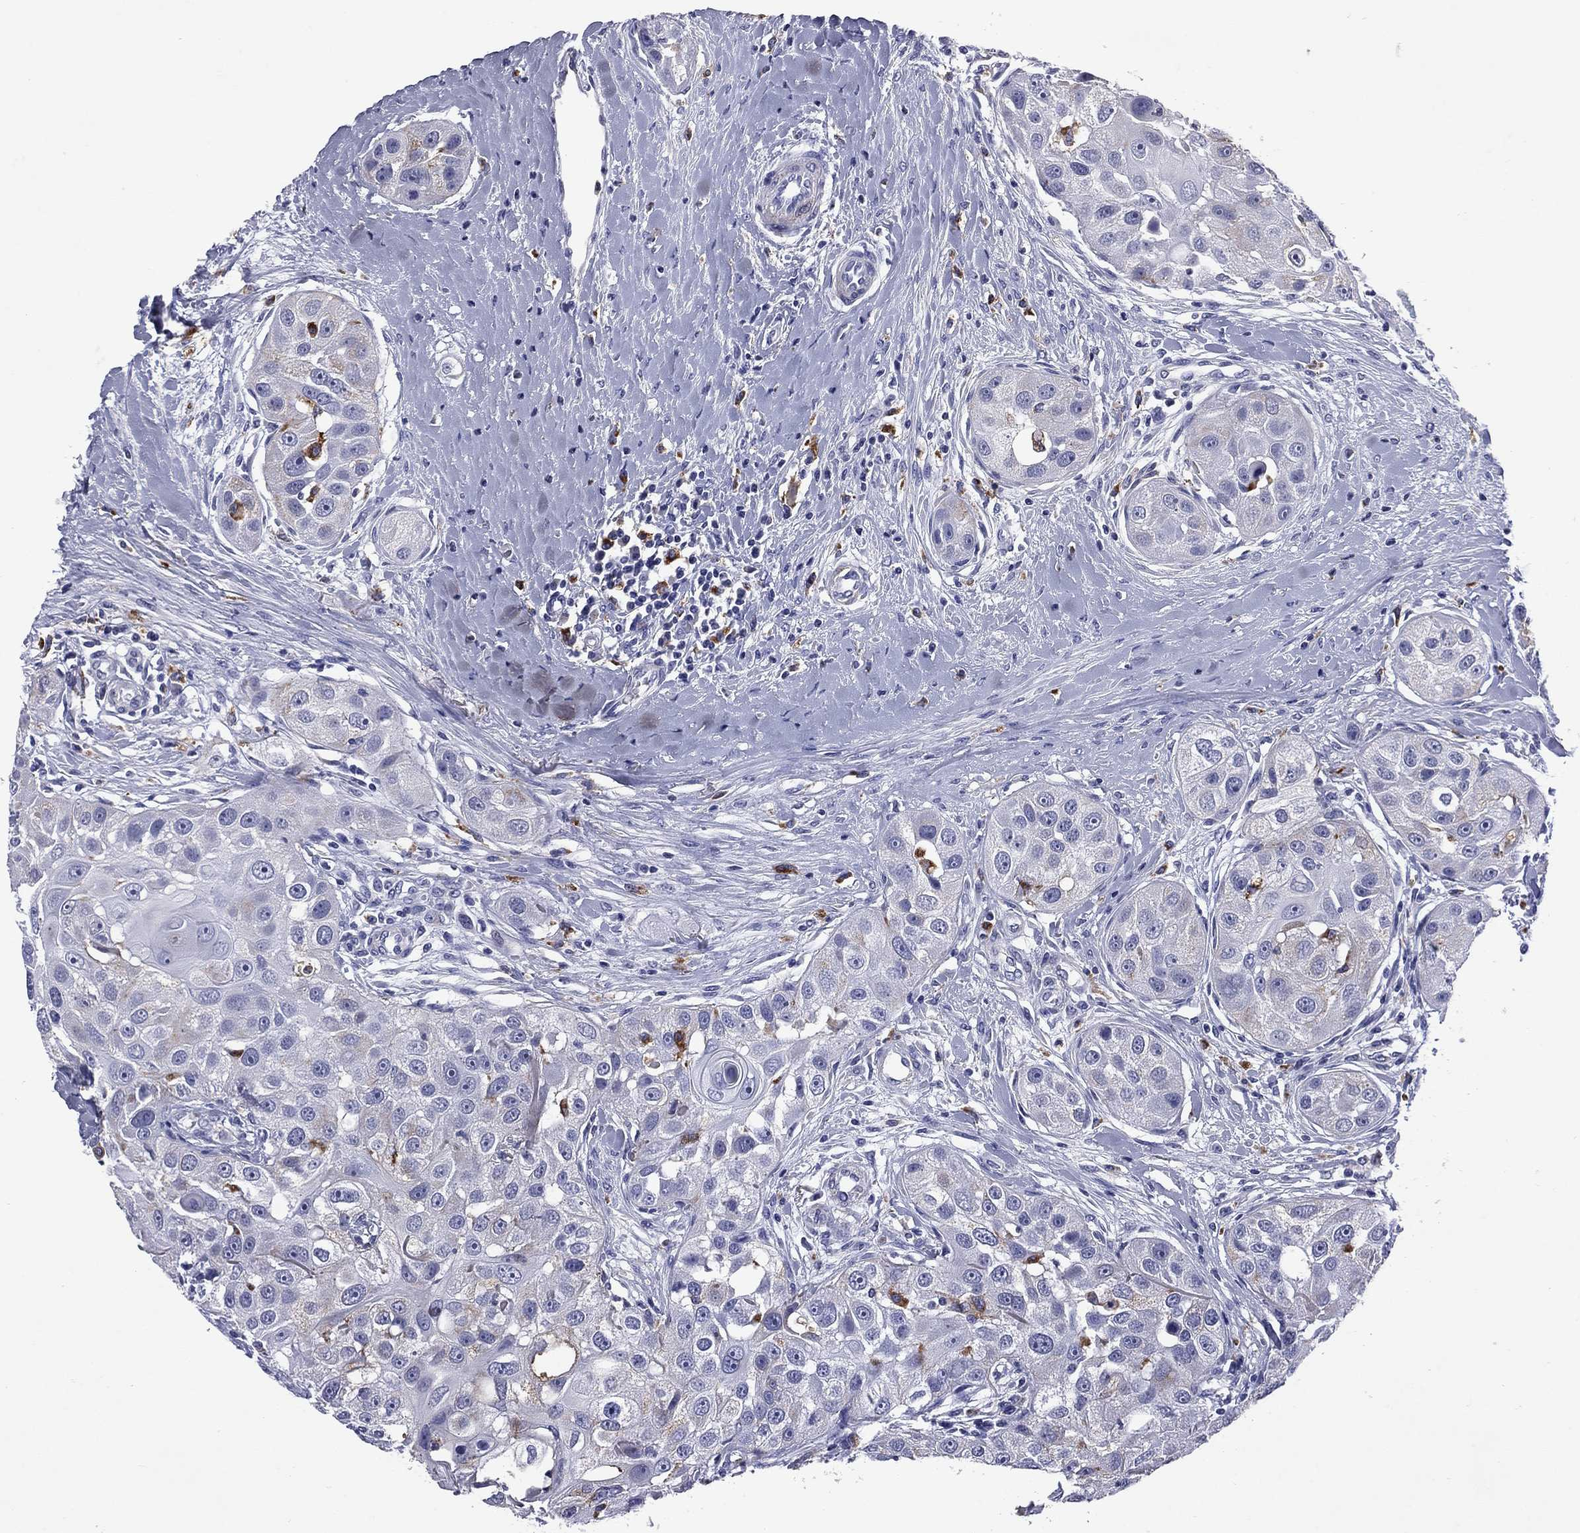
{"staining": {"intensity": "negative", "quantity": "none", "location": "none"}, "tissue": "head and neck cancer", "cell_type": "Tumor cells", "image_type": "cancer", "snomed": [{"axis": "morphology", "description": "Normal tissue, NOS"}, {"axis": "morphology", "description": "Squamous cell carcinoma, NOS"}, {"axis": "topography", "description": "Skeletal muscle"}, {"axis": "topography", "description": "Head-Neck"}], "caption": "Tumor cells are negative for brown protein staining in head and neck squamous cell carcinoma. (DAB (3,3'-diaminobenzidine) immunohistochemistry (IHC) visualized using brightfield microscopy, high magnification).", "gene": "MADCAM1", "patient": {"sex": "male", "age": 51}}